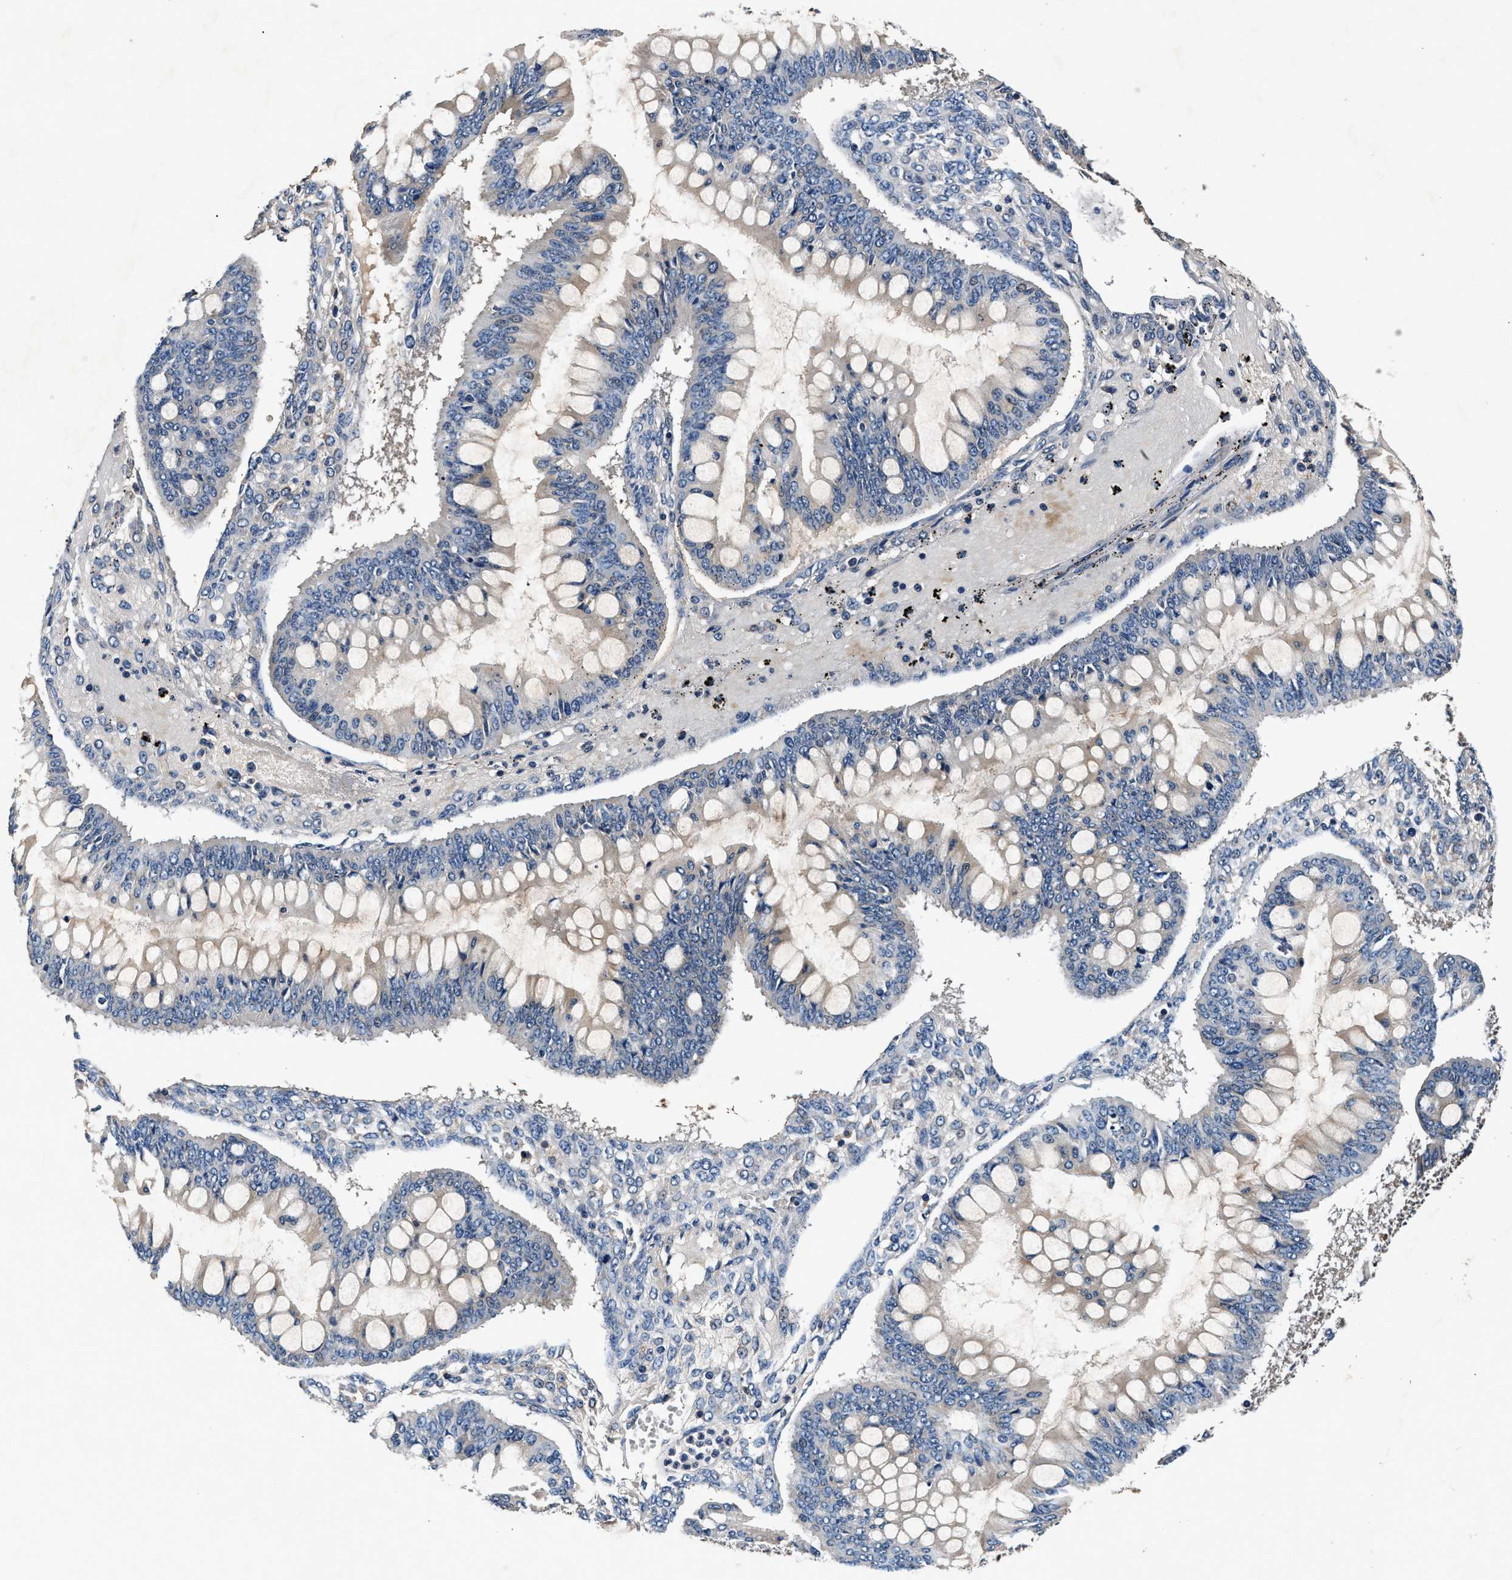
{"staining": {"intensity": "negative", "quantity": "none", "location": "none"}, "tissue": "ovarian cancer", "cell_type": "Tumor cells", "image_type": "cancer", "snomed": [{"axis": "morphology", "description": "Cystadenocarcinoma, mucinous, NOS"}, {"axis": "topography", "description": "Ovary"}], "caption": "This is an immunohistochemistry photomicrograph of human ovarian mucinous cystadenocarcinoma. There is no expression in tumor cells.", "gene": "IMMT", "patient": {"sex": "female", "age": 73}}